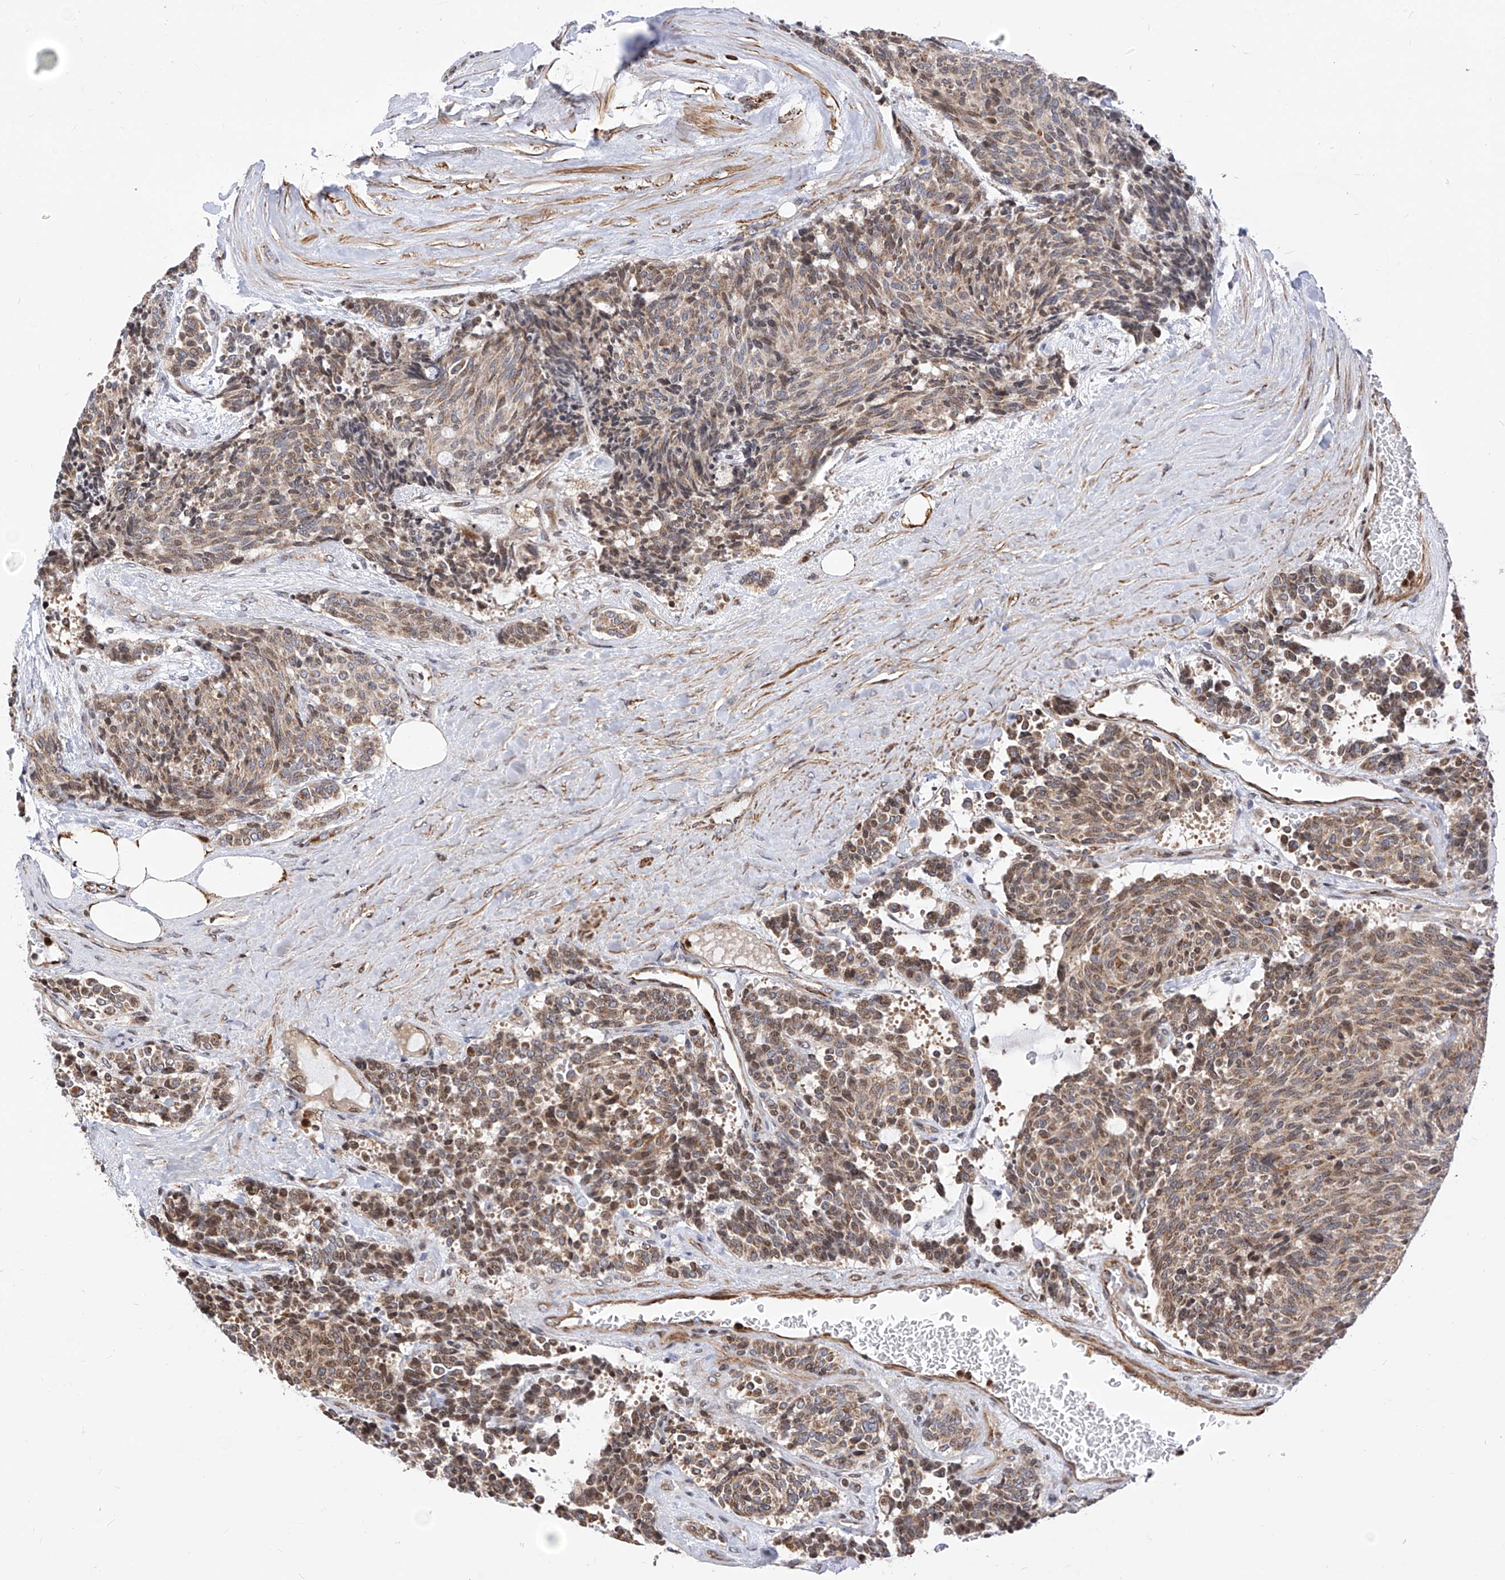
{"staining": {"intensity": "moderate", "quantity": ">75%", "location": "cytoplasmic/membranous"}, "tissue": "carcinoid", "cell_type": "Tumor cells", "image_type": "cancer", "snomed": [{"axis": "morphology", "description": "Carcinoid, malignant, NOS"}, {"axis": "topography", "description": "Pancreas"}], "caption": "Immunohistochemical staining of carcinoid displays moderate cytoplasmic/membranous protein positivity in about >75% of tumor cells.", "gene": "TTLL8", "patient": {"sex": "female", "age": 54}}